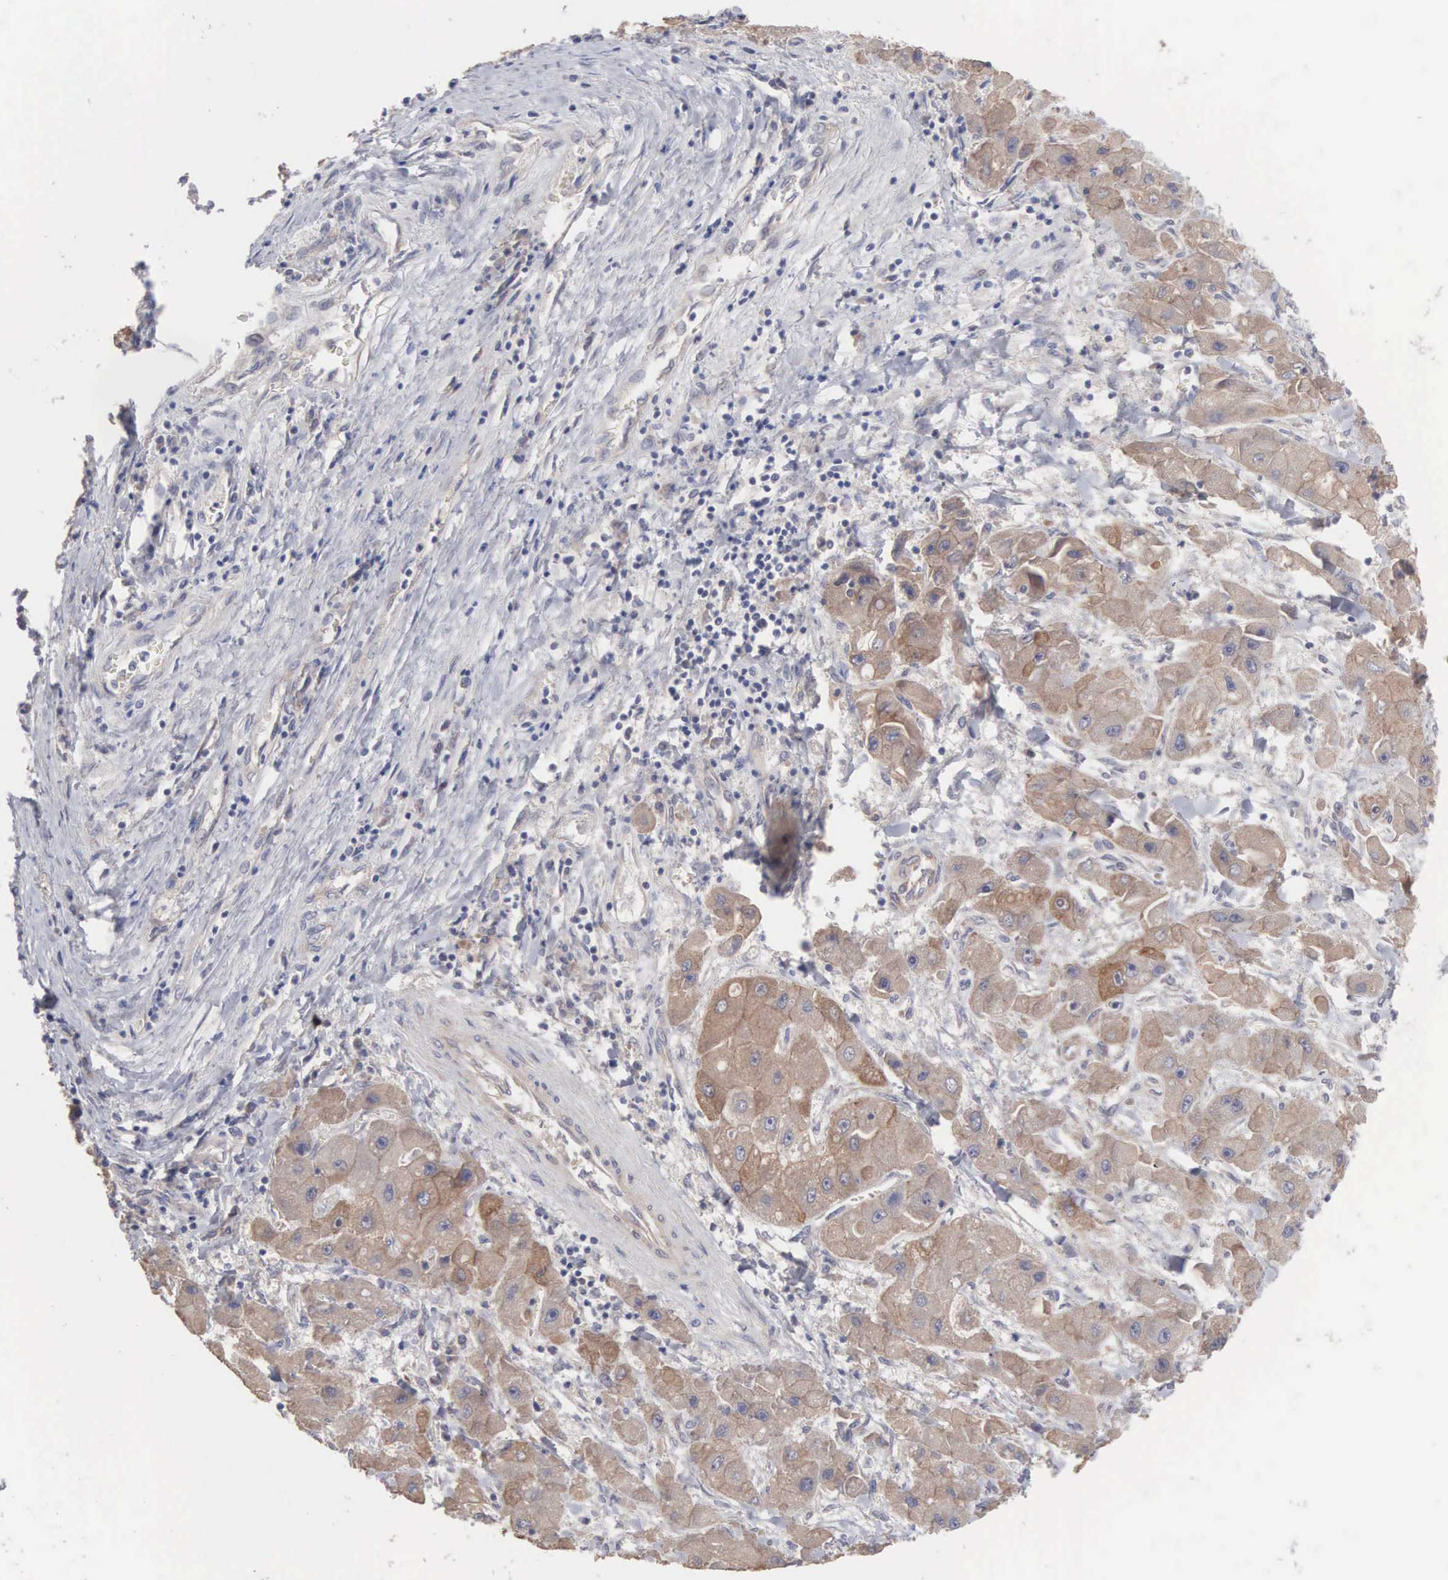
{"staining": {"intensity": "moderate", "quantity": ">75%", "location": "cytoplasmic/membranous"}, "tissue": "liver cancer", "cell_type": "Tumor cells", "image_type": "cancer", "snomed": [{"axis": "morphology", "description": "Carcinoma, Hepatocellular, NOS"}, {"axis": "topography", "description": "Liver"}], "caption": "This micrograph shows immunohistochemistry (IHC) staining of human liver hepatocellular carcinoma, with medium moderate cytoplasmic/membranous positivity in about >75% of tumor cells.", "gene": "INF2", "patient": {"sex": "male", "age": 24}}